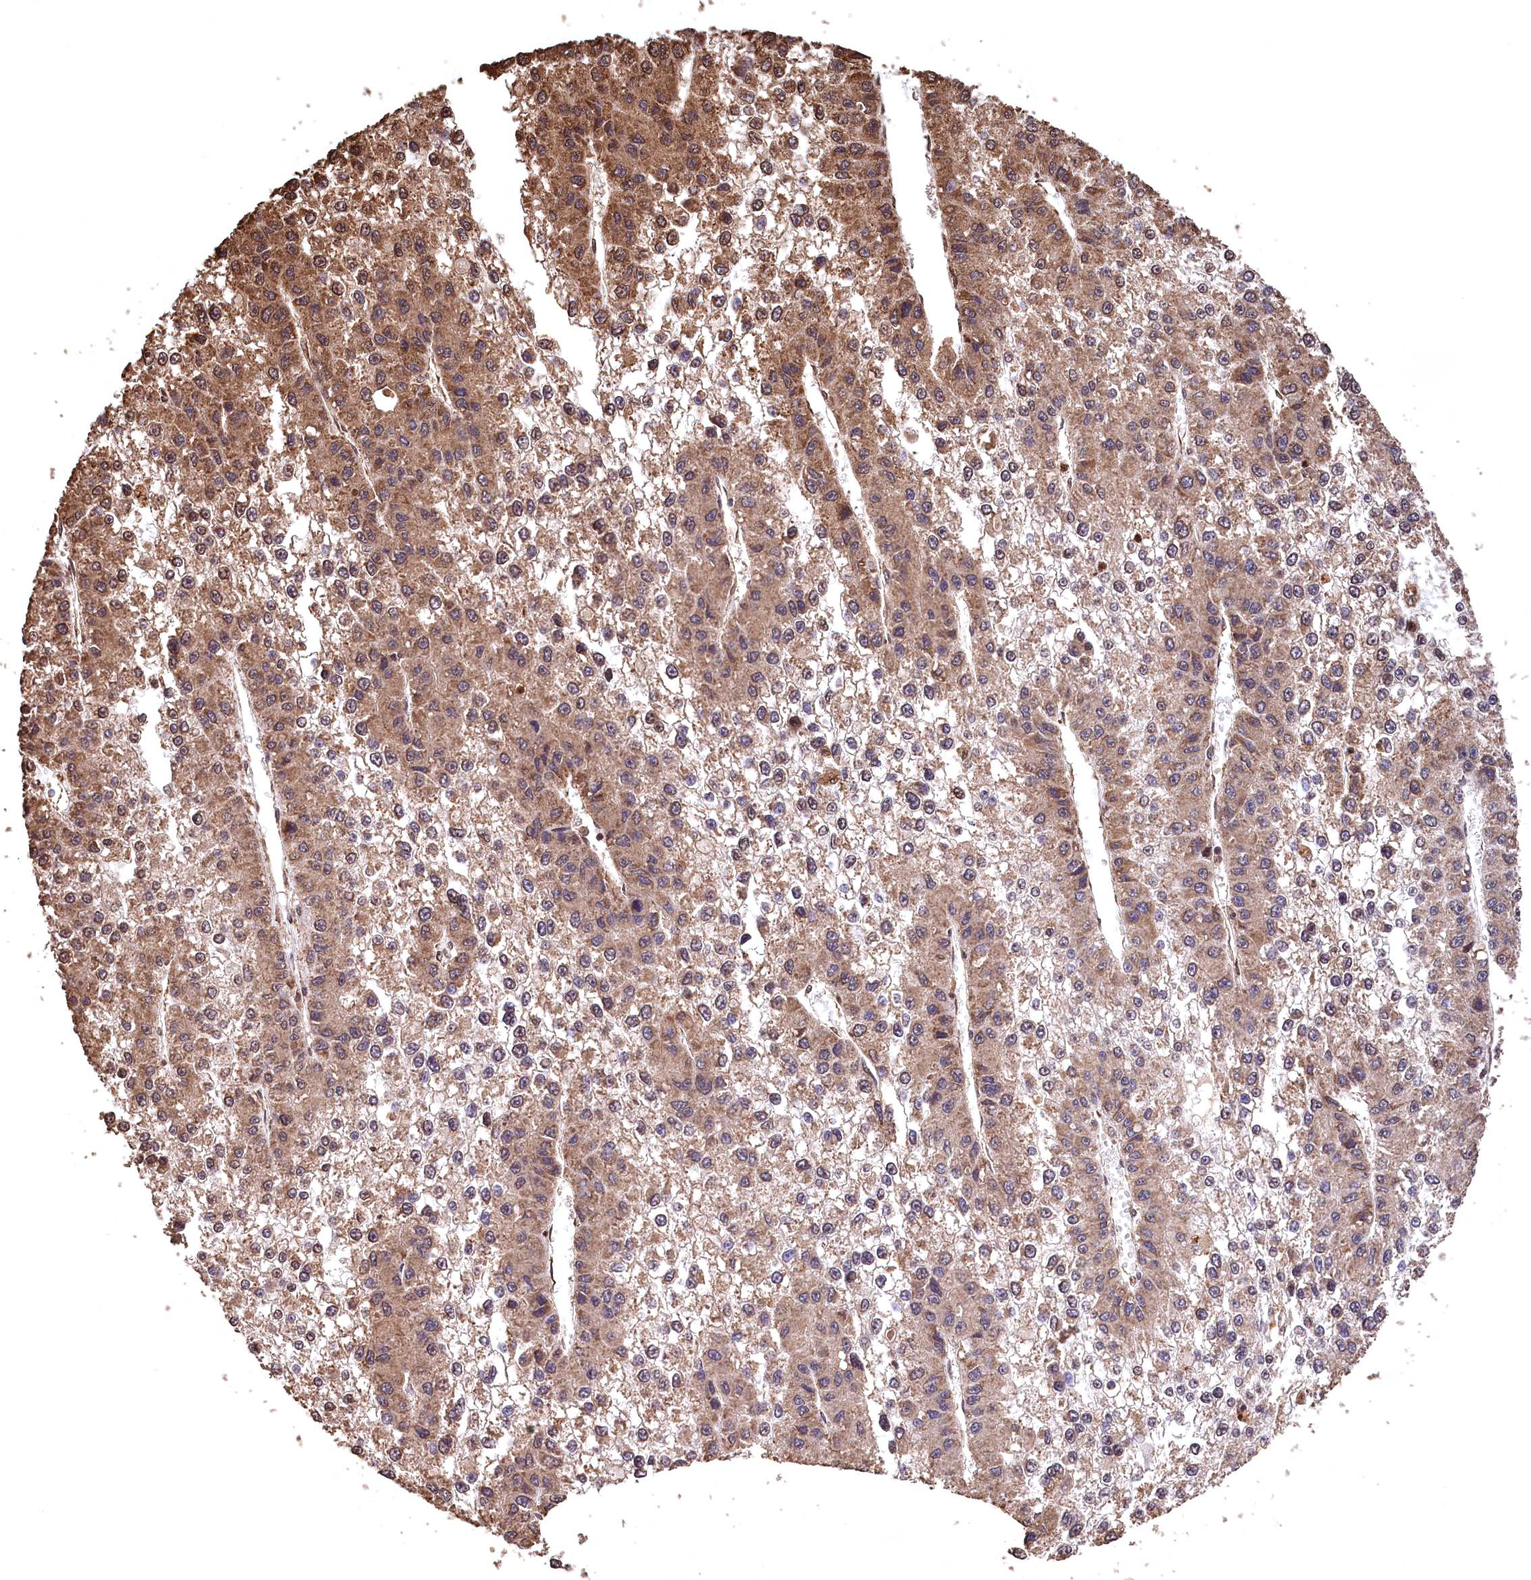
{"staining": {"intensity": "moderate", "quantity": ">75%", "location": "cytoplasmic/membranous,nuclear"}, "tissue": "liver cancer", "cell_type": "Tumor cells", "image_type": "cancer", "snomed": [{"axis": "morphology", "description": "Carcinoma, Hepatocellular, NOS"}, {"axis": "topography", "description": "Liver"}], "caption": "DAB (3,3'-diaminobenzidine) immunohistochemical staining of human liver cancer (hepatocellular carcinoma) demonstrates moderate cytoplasmic/membranous and nuclear protein positivity in about >75% of tumor cells.", "gene": "CEP57L1", "patient": {"sex": "female", "age": 73}}